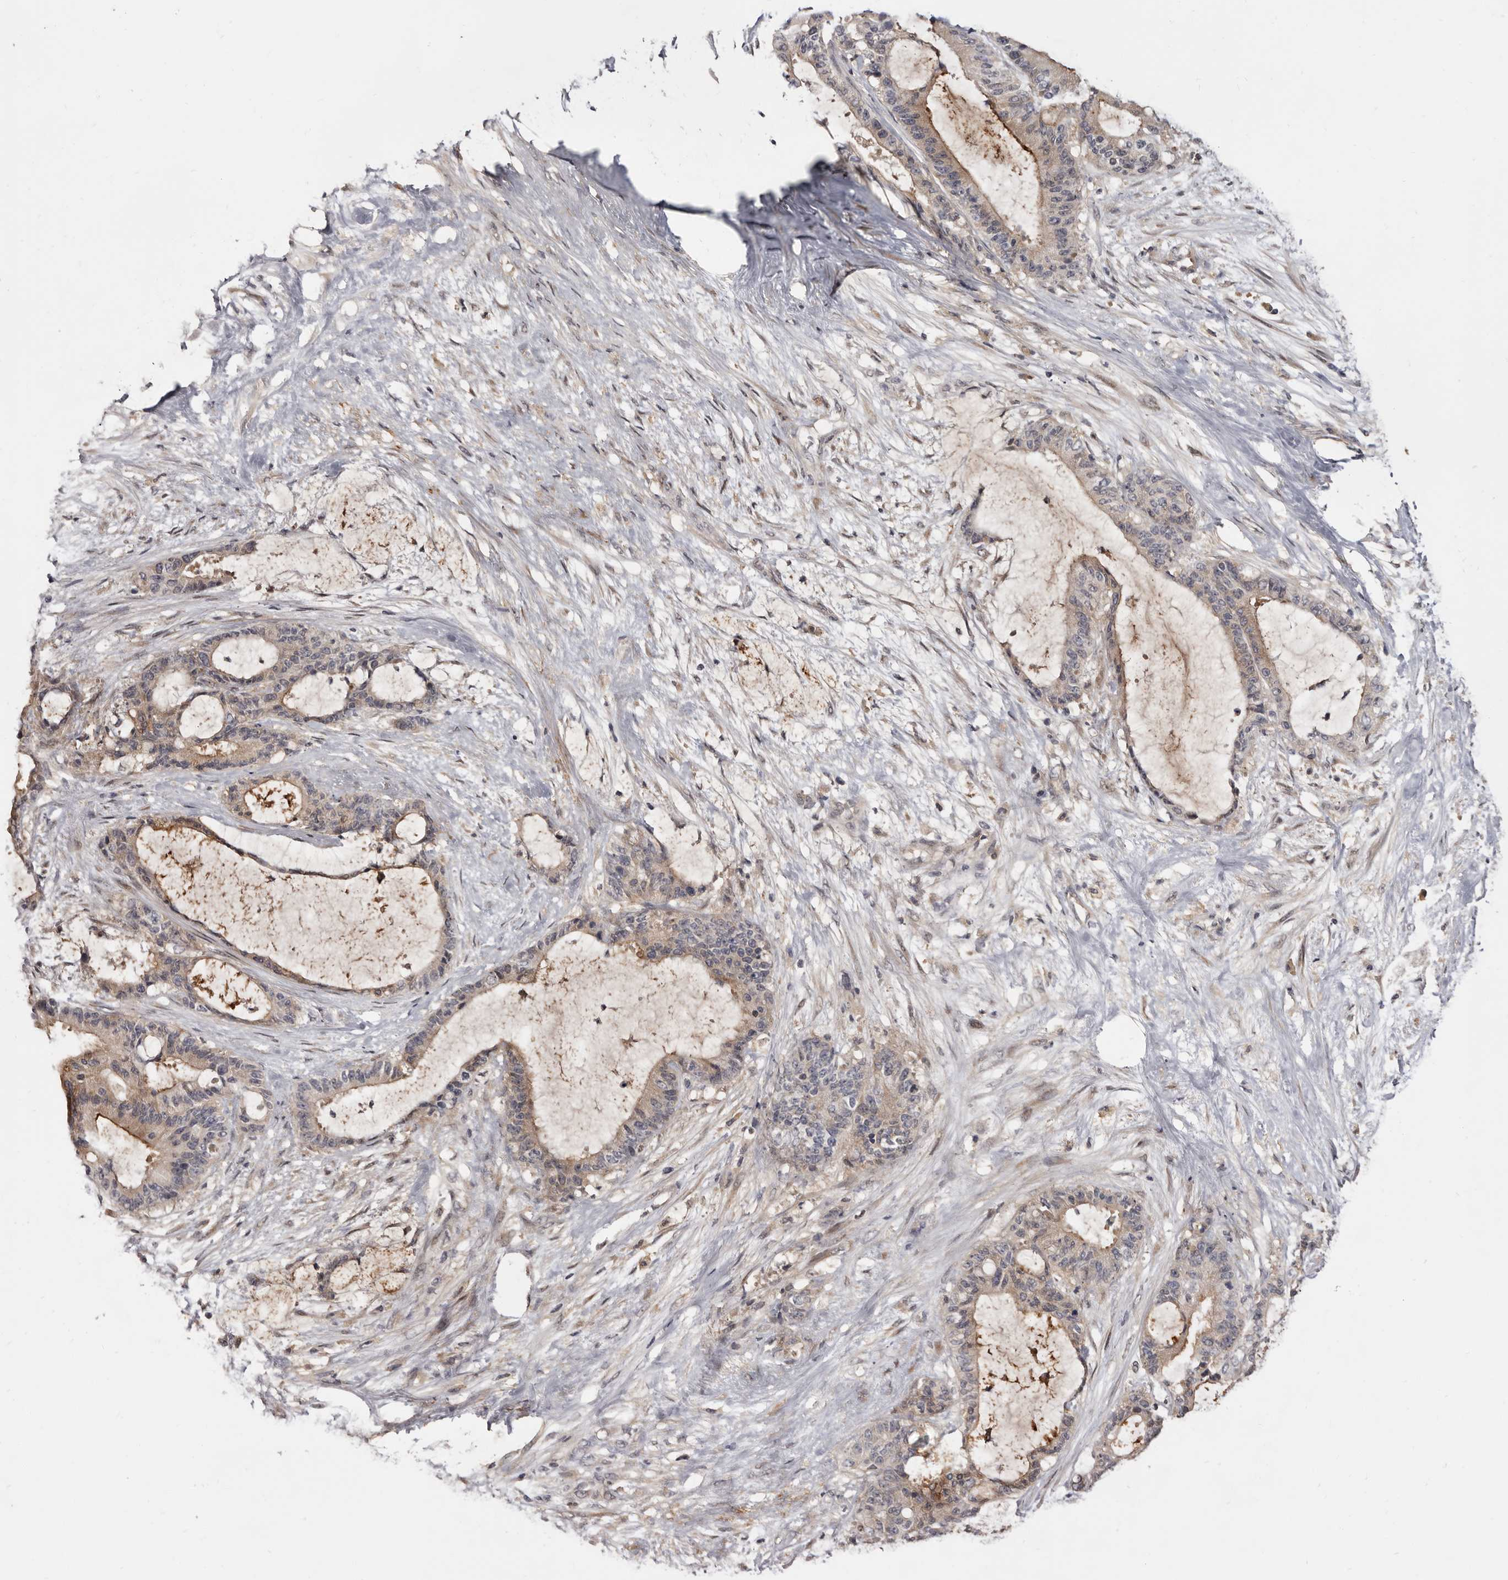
{"staining": {"intensity": "moderate", "quantity": "<25%", "location": "cytoplasmic/membranous"}, "tissue": "liver cancer", "cell_type": "Tumor cells", "image_type": "cancer", "snomed": [{"axis": "morphology", "description": "Normal tissue, NOS"}, {"axis": "morphology", "description": "Cholangiocarcinoma"}, {"axis": "topography", "description": "Liver"}, {"axis": "topography", "description": "Peripheral nerve tissue"}], "caption": "DAB (3,3'-diaminobenzidine) immunohistochemical staining of liver cancer (cholangiocarcinoma) displays moderate cytoplasmic/membranous protein expression in about <25% of tumor cells.", "gene": "INAVA", "patient": {"sex": "female", "age": 73}}